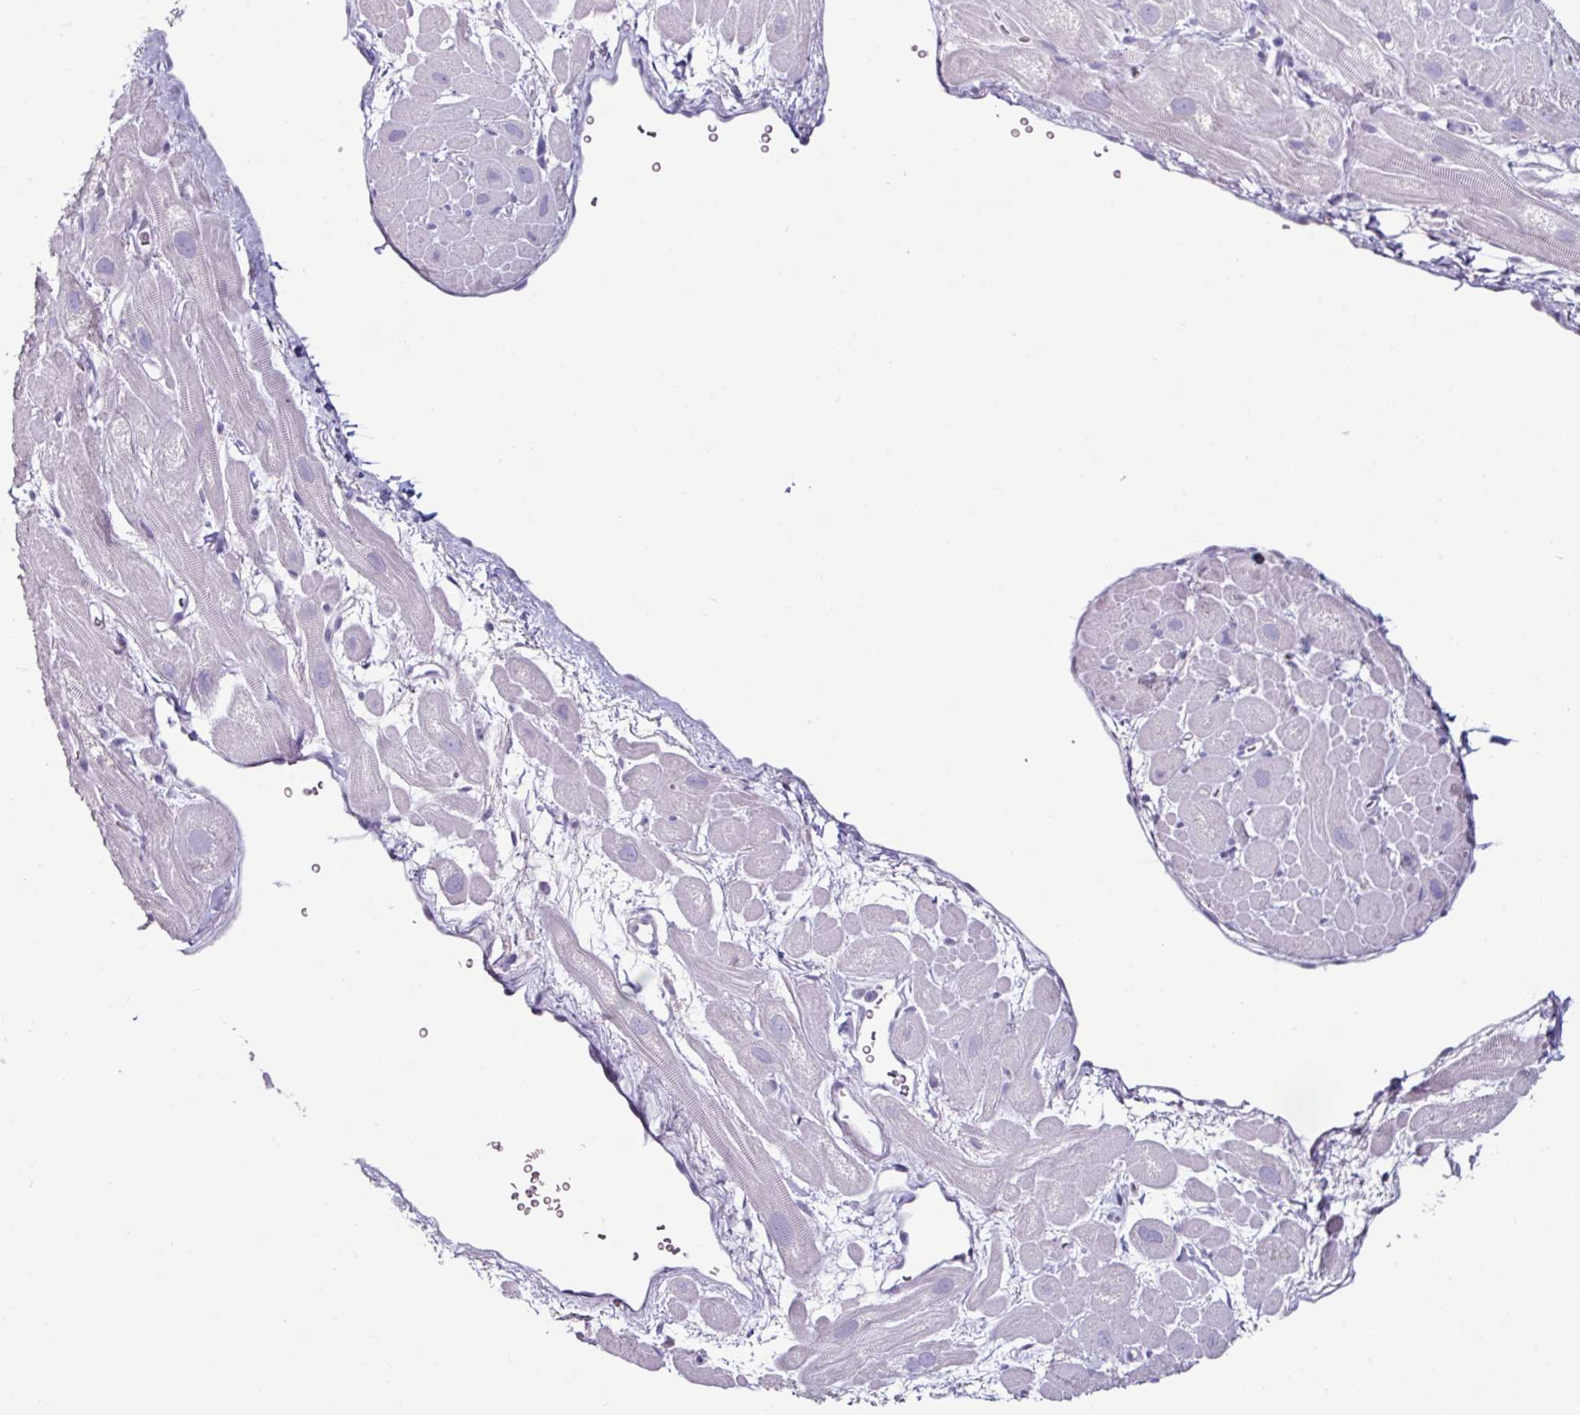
{"staining": {"intensity": "negative", "quantity": "none", "location": "none"}, "tissue": "heart muscle", "cell_type": "Cardiomyocytes", "image_type": "normal", "snomed": [{"axis": "morphology", "description": "Normal tissue, NOS"}, {"axis": "topography", "description": "Heart"}], "caption": "IHC image of unremarkable heart muscle stained for a protein (brown), which exhibits no positivity in cardiomyocytes.", "gene": "GLP2R", "patient": {"sex": "male", "age": 49}}